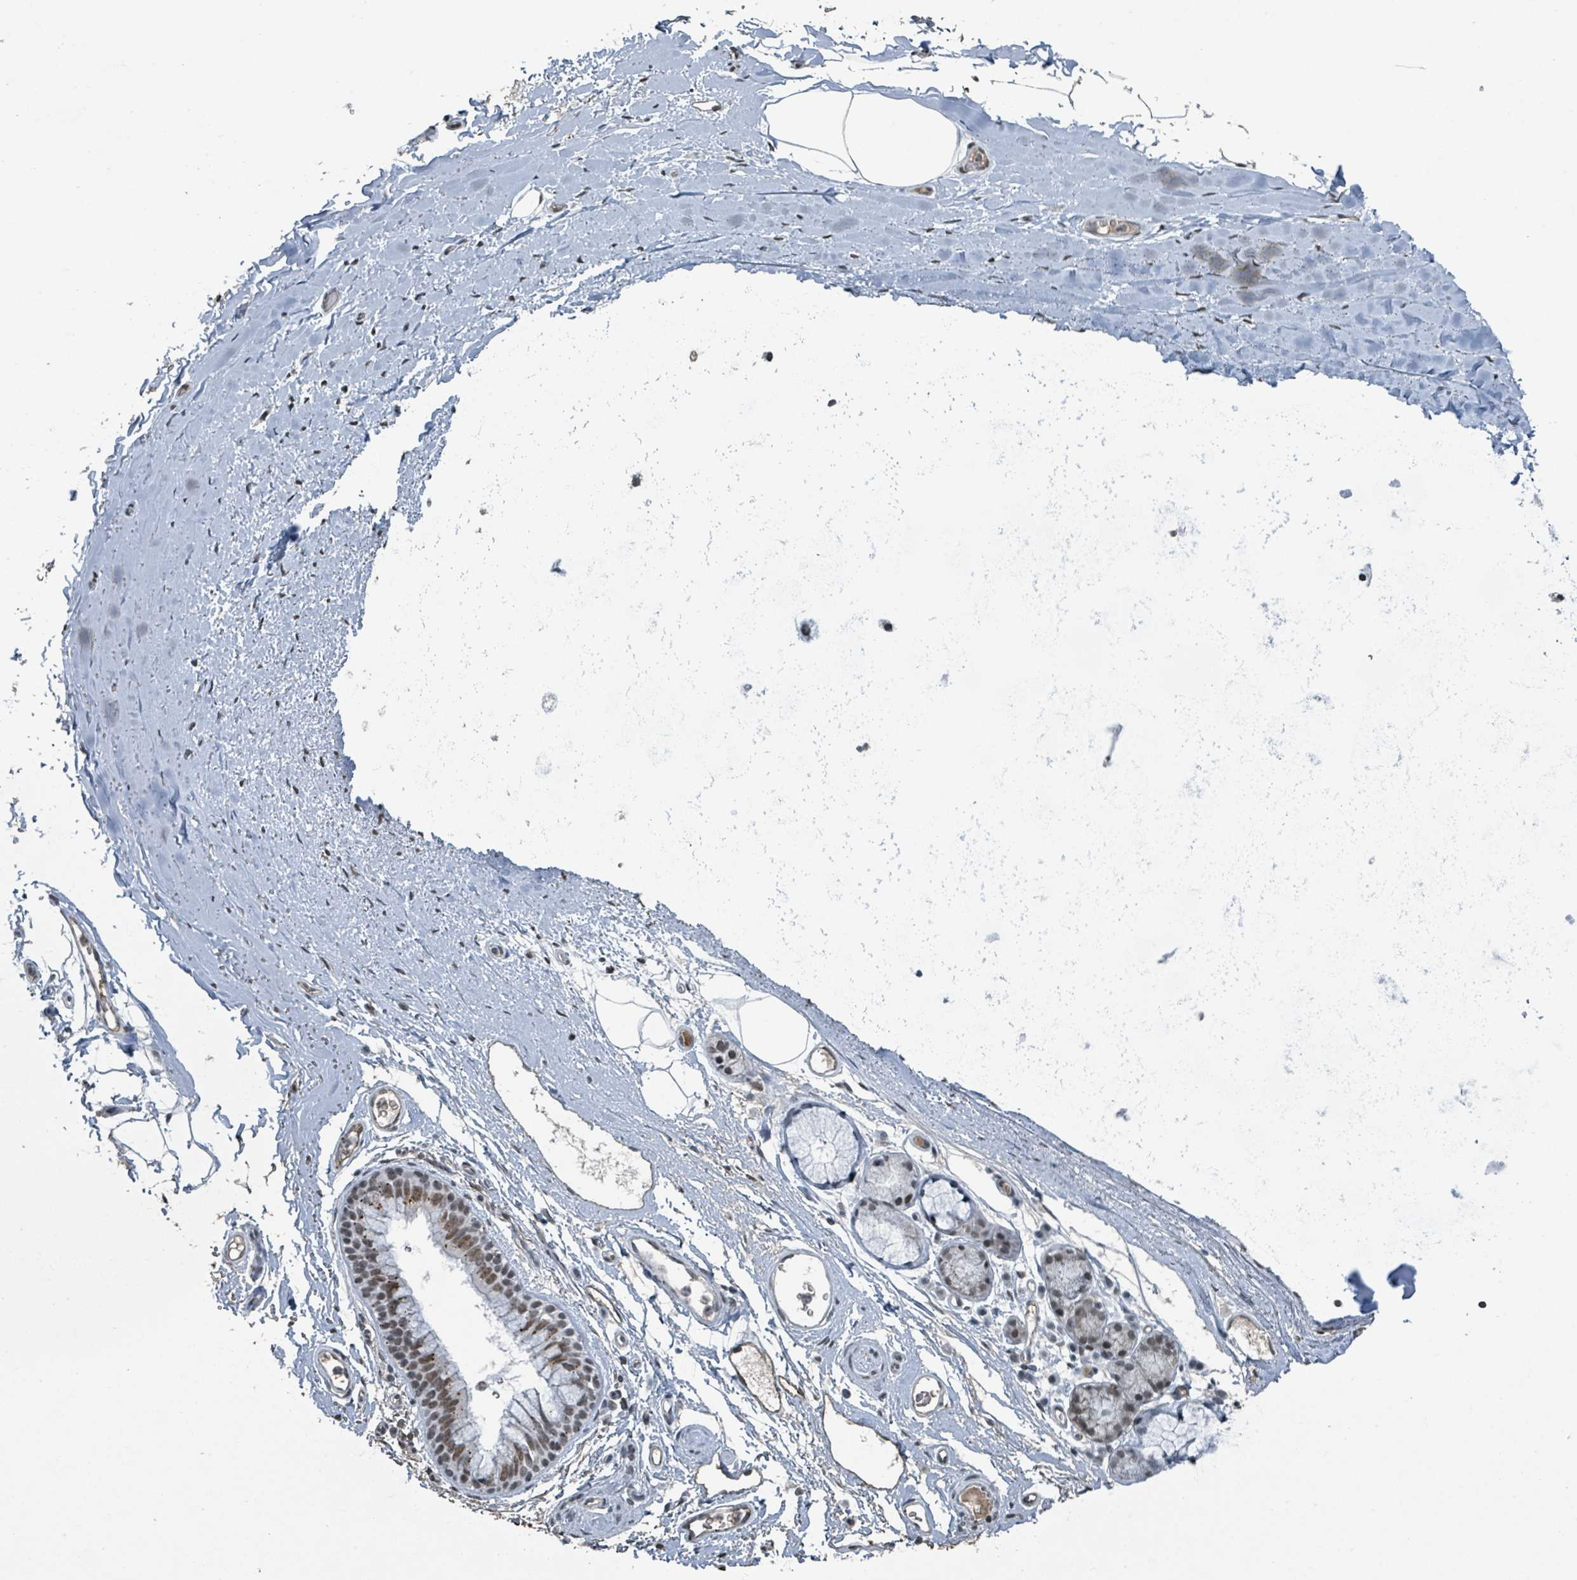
{"staining": {"intensity": "weak", "quantity": ">75%", "location": "nuclear"}, "tissue": "adipose tissue", "cell_type": "Adipocytes", "image_type": "normal", "snomed": [{"axis": "morphology", "description": "Normal tissue, NOS"}, {"axis": "topography", "description": "Cartilage tissue"}, {"axis": "topography", "description": "Bronchus"}], "caption": "Protein staining of benign adipose tissue exhibits weak nuclear expression in about >75% of adipocytes. (IHC, brightfield microscopy, high magnification).", "gene": "PHIP", "patient": {"sex": "female", "age": 72}}